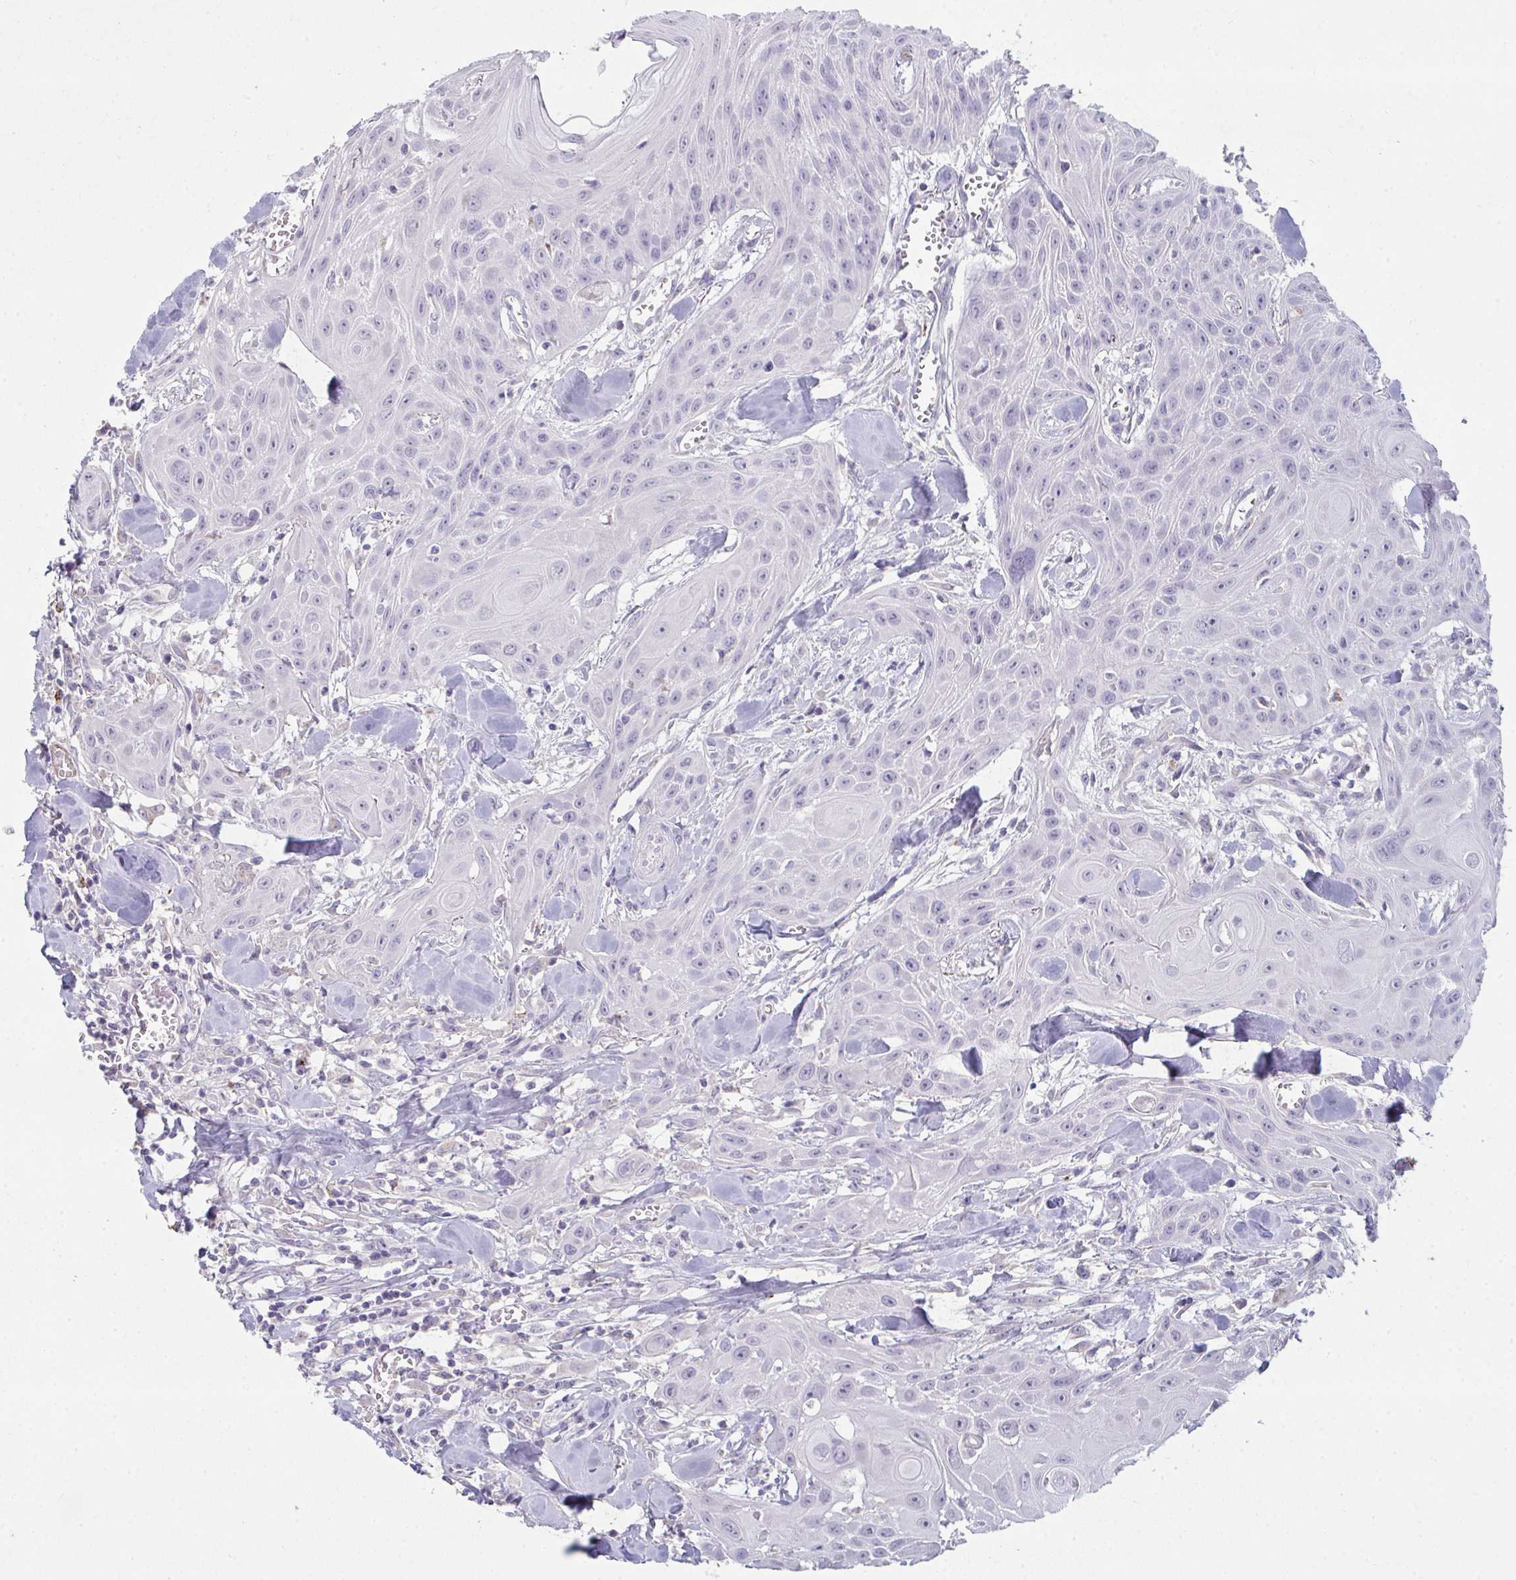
{"staining": {"intensity": "negative", "quantity": "none", "location": "none"}, "tissue": "head and neck cancer", "cell_type": "Tumor cells", "image_type": "cancer", "snomed": [{"axis": "morphology", "description": "Squamous cell carcinoma, NOS"}, {"axis": "topography", "description": "Lymph node"}, {"axis": "topography", "description": "Salivary gland"}, {"axis": "topography", "description": "Head-Neck"}], "caption": "Protein analysis of head and neck cancer reveals no significant staining in tumor cells.", "gene": "ADAM21", "patient": {"sex": "female", "age": 74}}